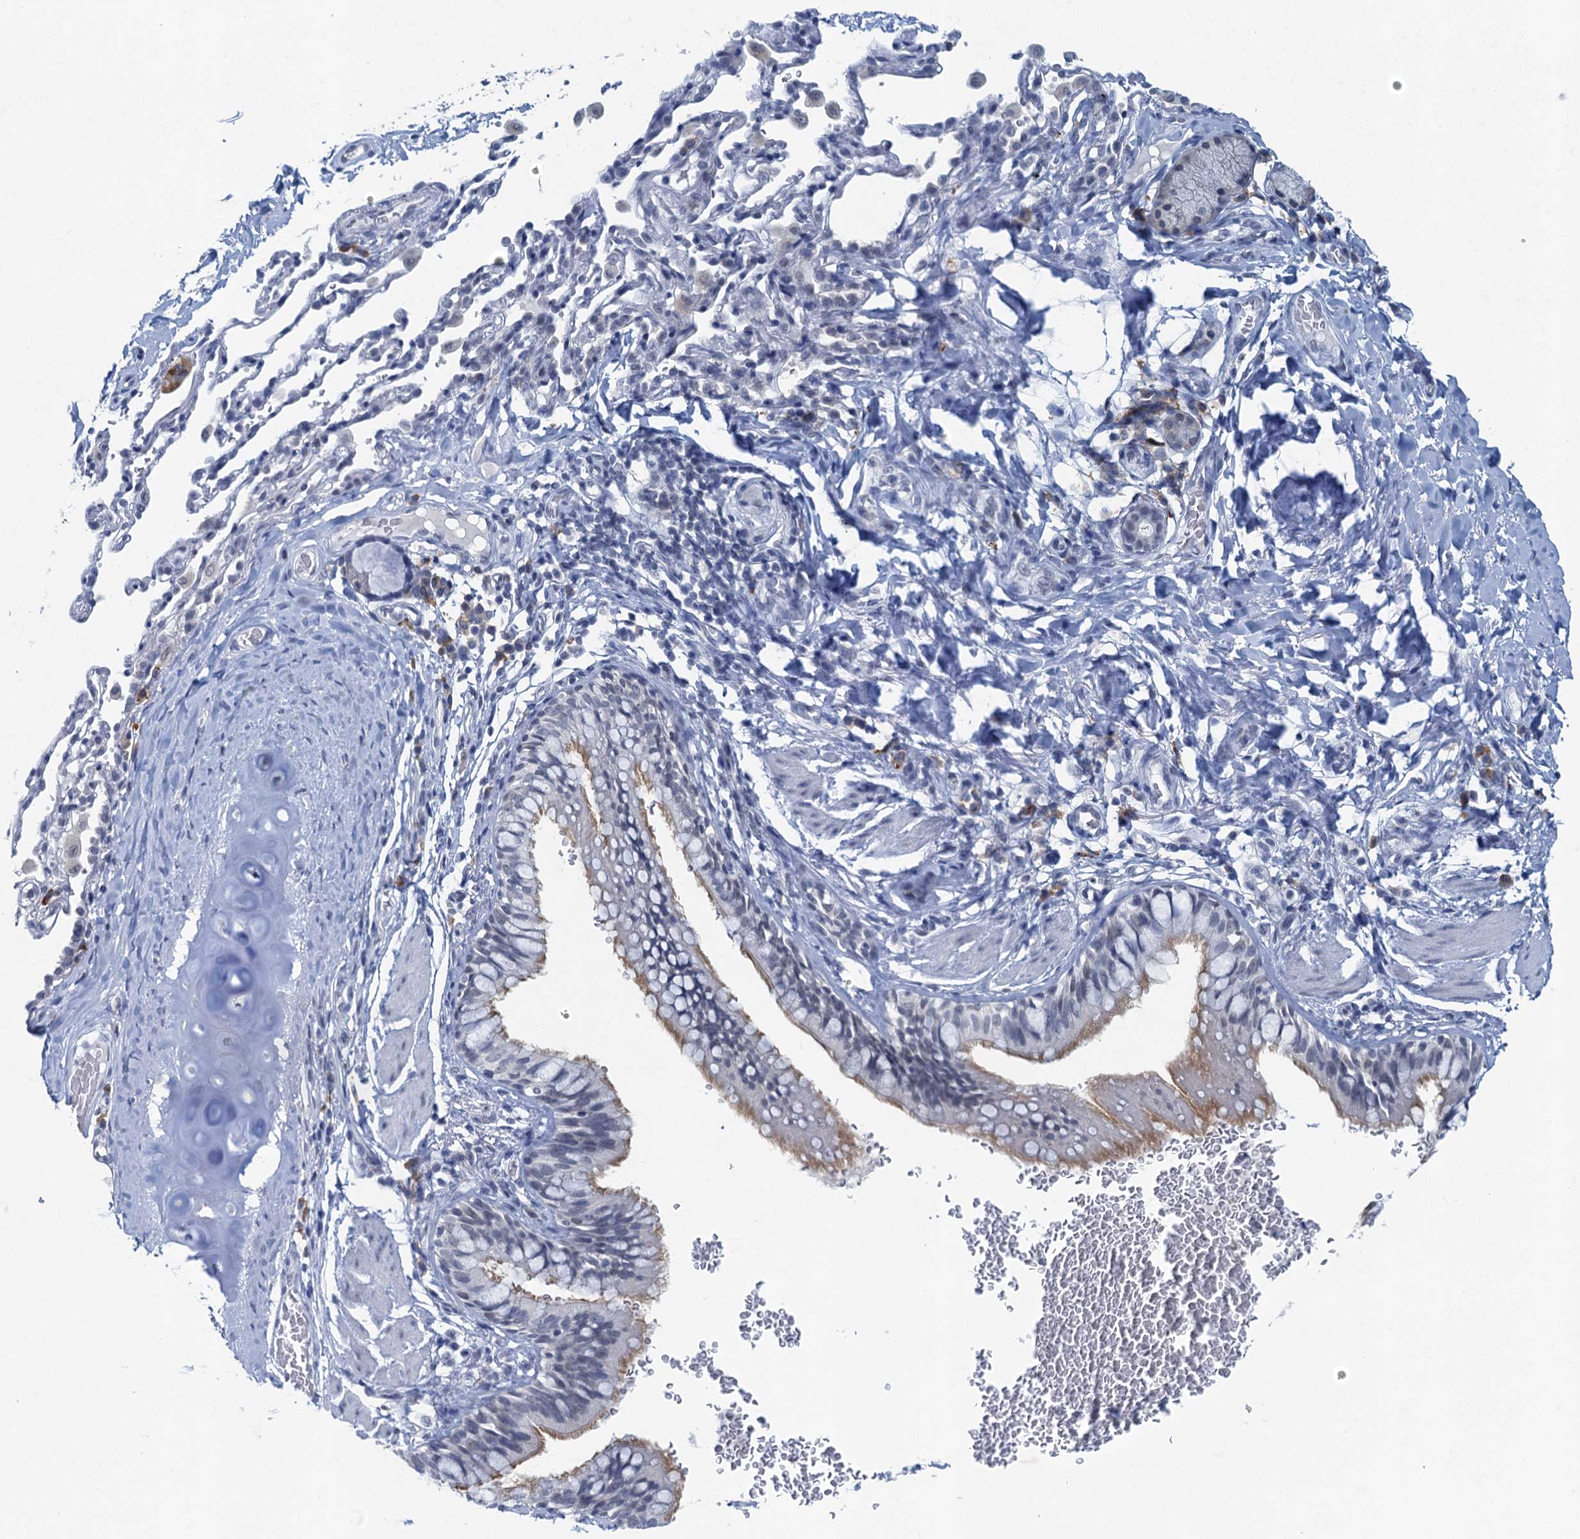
{"staining": {"intensity": "weak", "quantity": "<25%", "location": "cytoplasmic/membranous"}, "tissue": "bronchus", "cell_type": "Respiratory epithelial cells", "image_type": "normal", "snomed": [{"axis": "morphology", "description": "Normal tissue, NOS"}, {"axis": "topography", "description": "Cartilage tissue"}, {"axis": "topography", "description": "Bronchus"}], "caption": "Immunohistochemical staining of benign human bronchus exhibits no significant staining in respiratory epithelial cells. The staining was performed using DAB to visualize the protein expression in brown, while the nuclei were stained in blue with hematoxylin (Magnification: 20x).", "gene": "ENSG00000230707", "patient": {"sex": "female", "age": 36}}